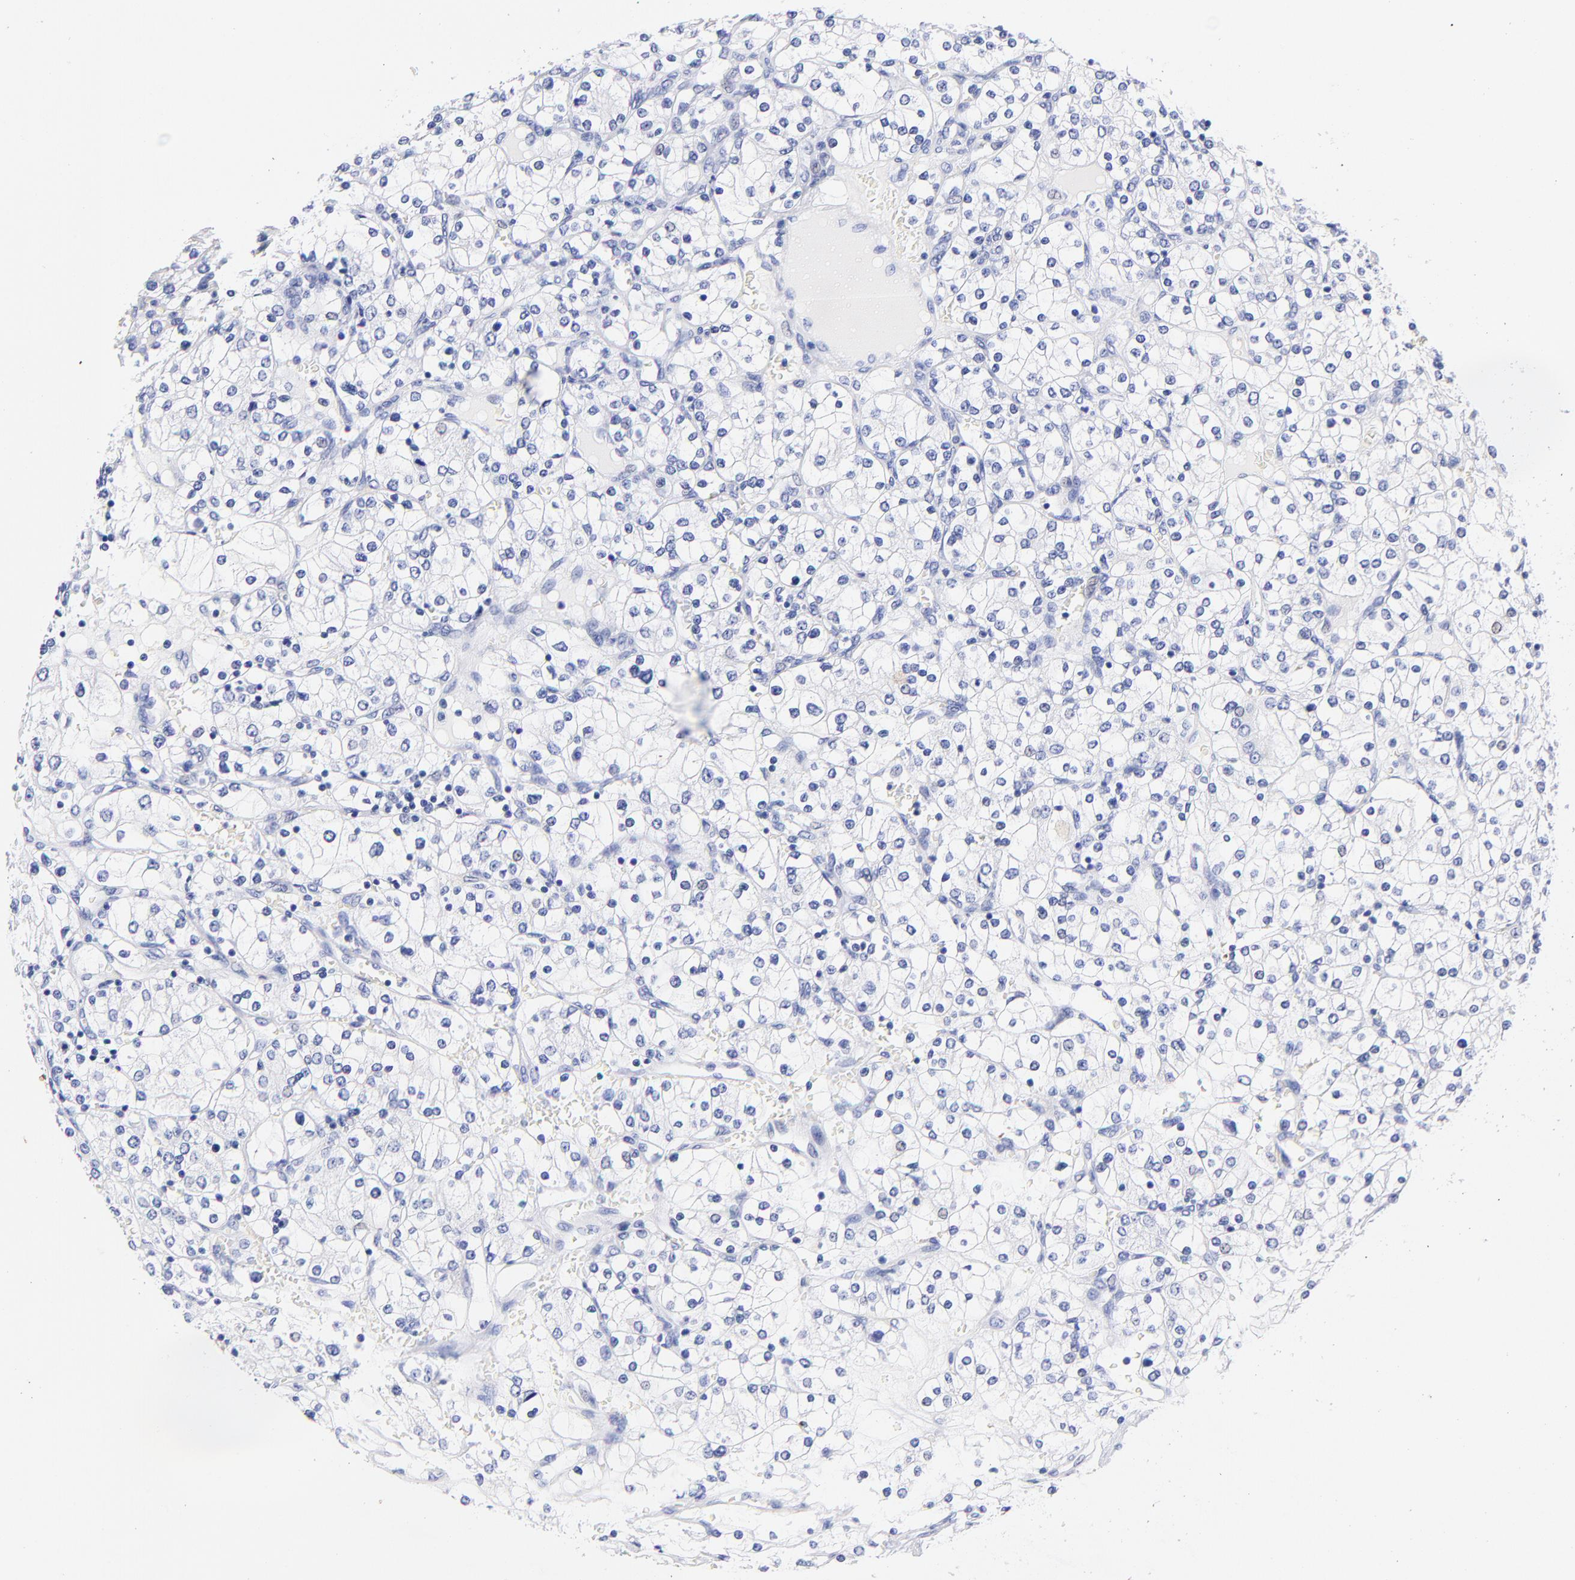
{"staining": {"intensity": "negative", "quantity": "none", "location": "none"}, "tissue": "renal cancer", "cell_type": "Tumor cells", "image_type": "cancer", "snomed": [{"axis": "morphology", "description": "Adenocarcinoma, NOS"}, {"axis": "topography", "description": "Kidney"}], "caption": "This histopathology image is of renal cancer stained with immunohistochemistry to label a protein in brown with the nuclei are counter-stained blue. There is no positivity in tumor cells.", "gene": "HORMAD2", "patient": {"sex": "female", "age": 62}}